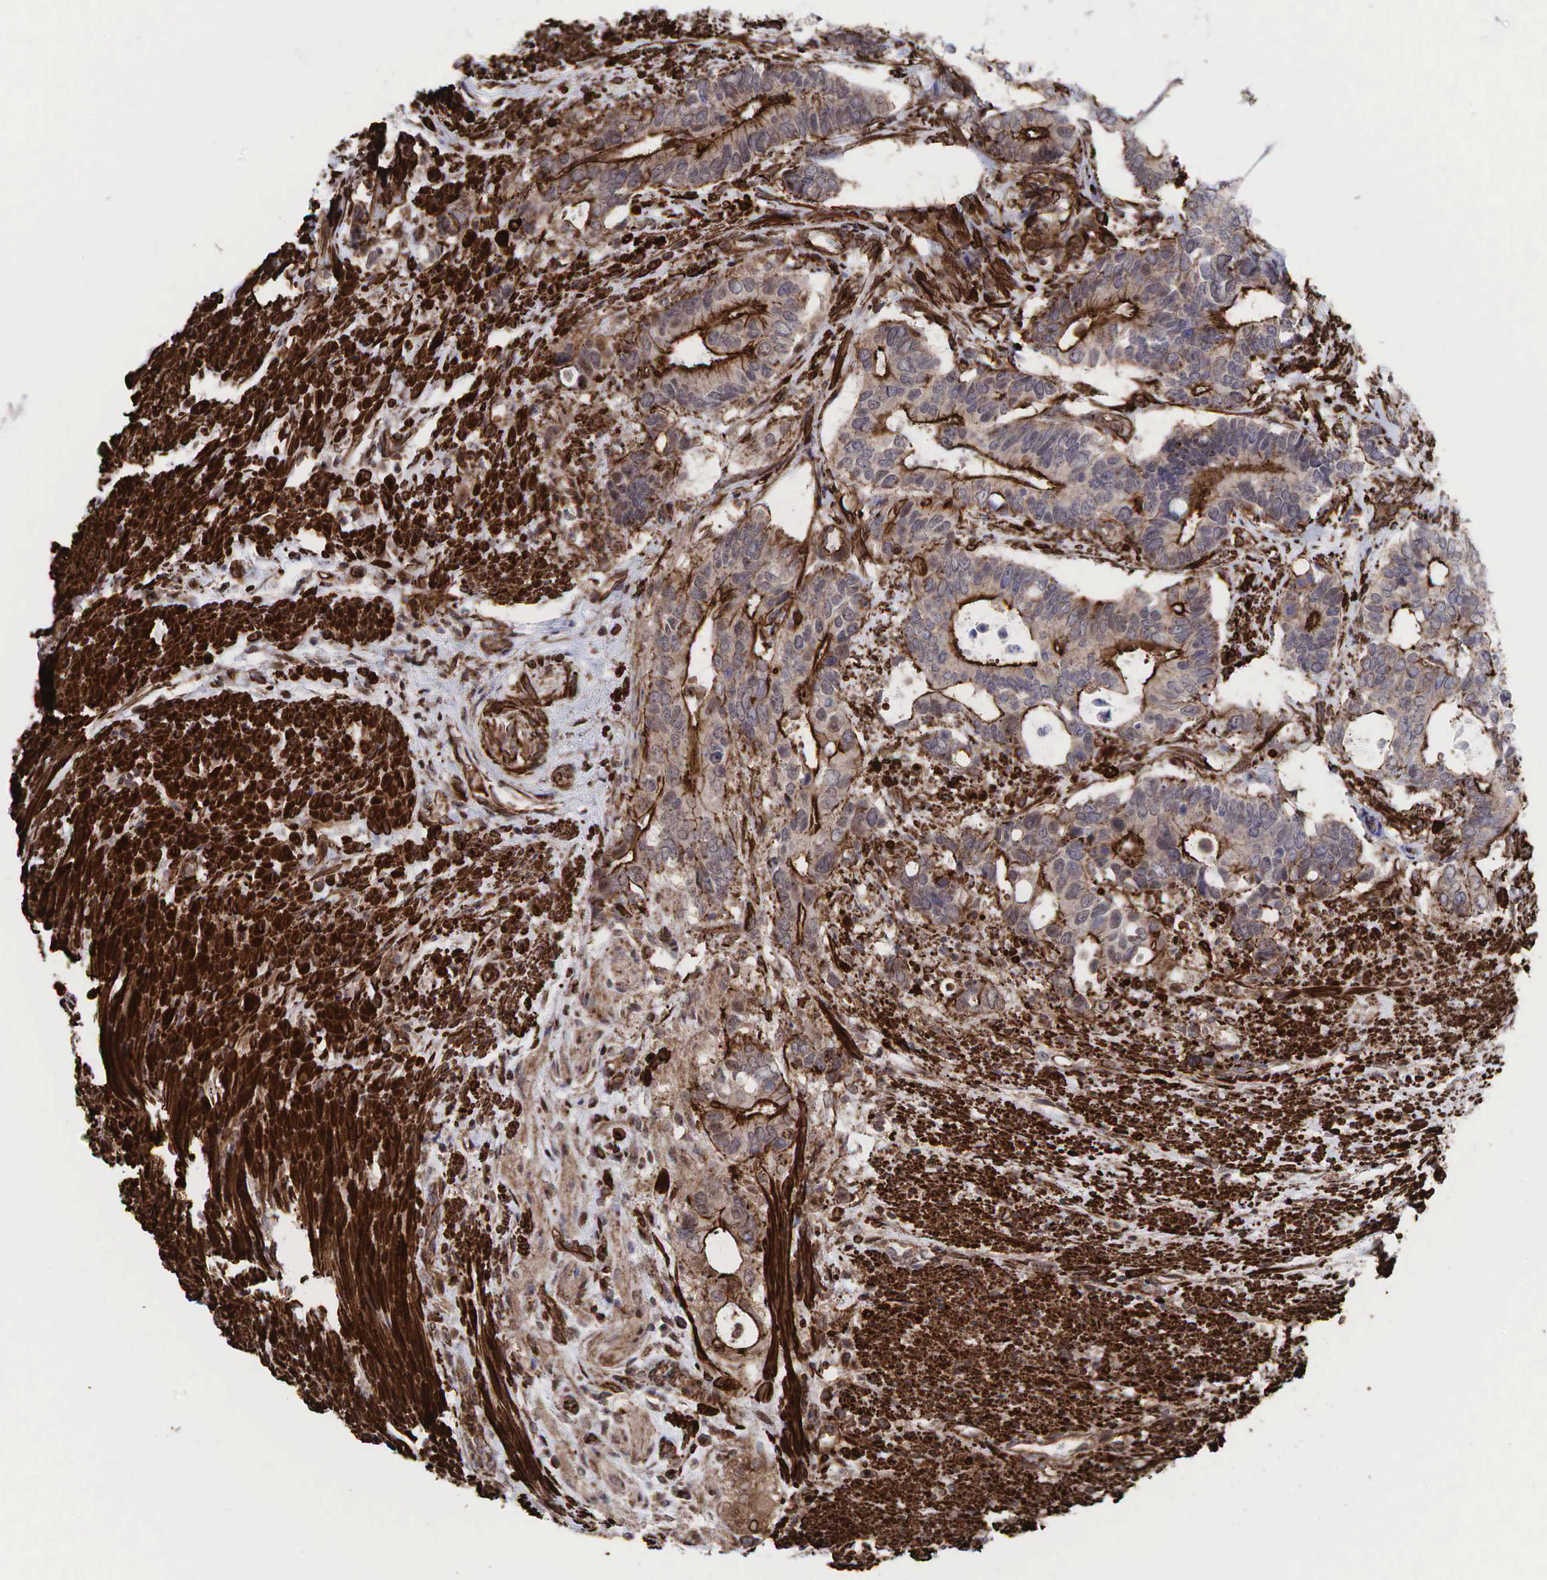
{"staining": {"intensity": "strong", "quantity": ">75%", "location": "cytoplasmic/membranous"}, "tissue": "colorectal cancer", "cell_type": "Tumor cells", "image_type": "cancer", "snomed": [{"axis": "morphology", "description": "Adenocarcinoma, NOS"}, {"axis": "topography", "description": "Colon"}], "caption": "Colorectal cancer (adenocarcinoma) stained with immunohistochemistry (IHC) demonstrates strong cytoplasmic/membranous expression in approximately >75% of tumor cells. The protein is shown in brown color, while the nuclei are stained blue.", "gene": "GPRASP1", "patient": {"sex": "male", "age": 49}}